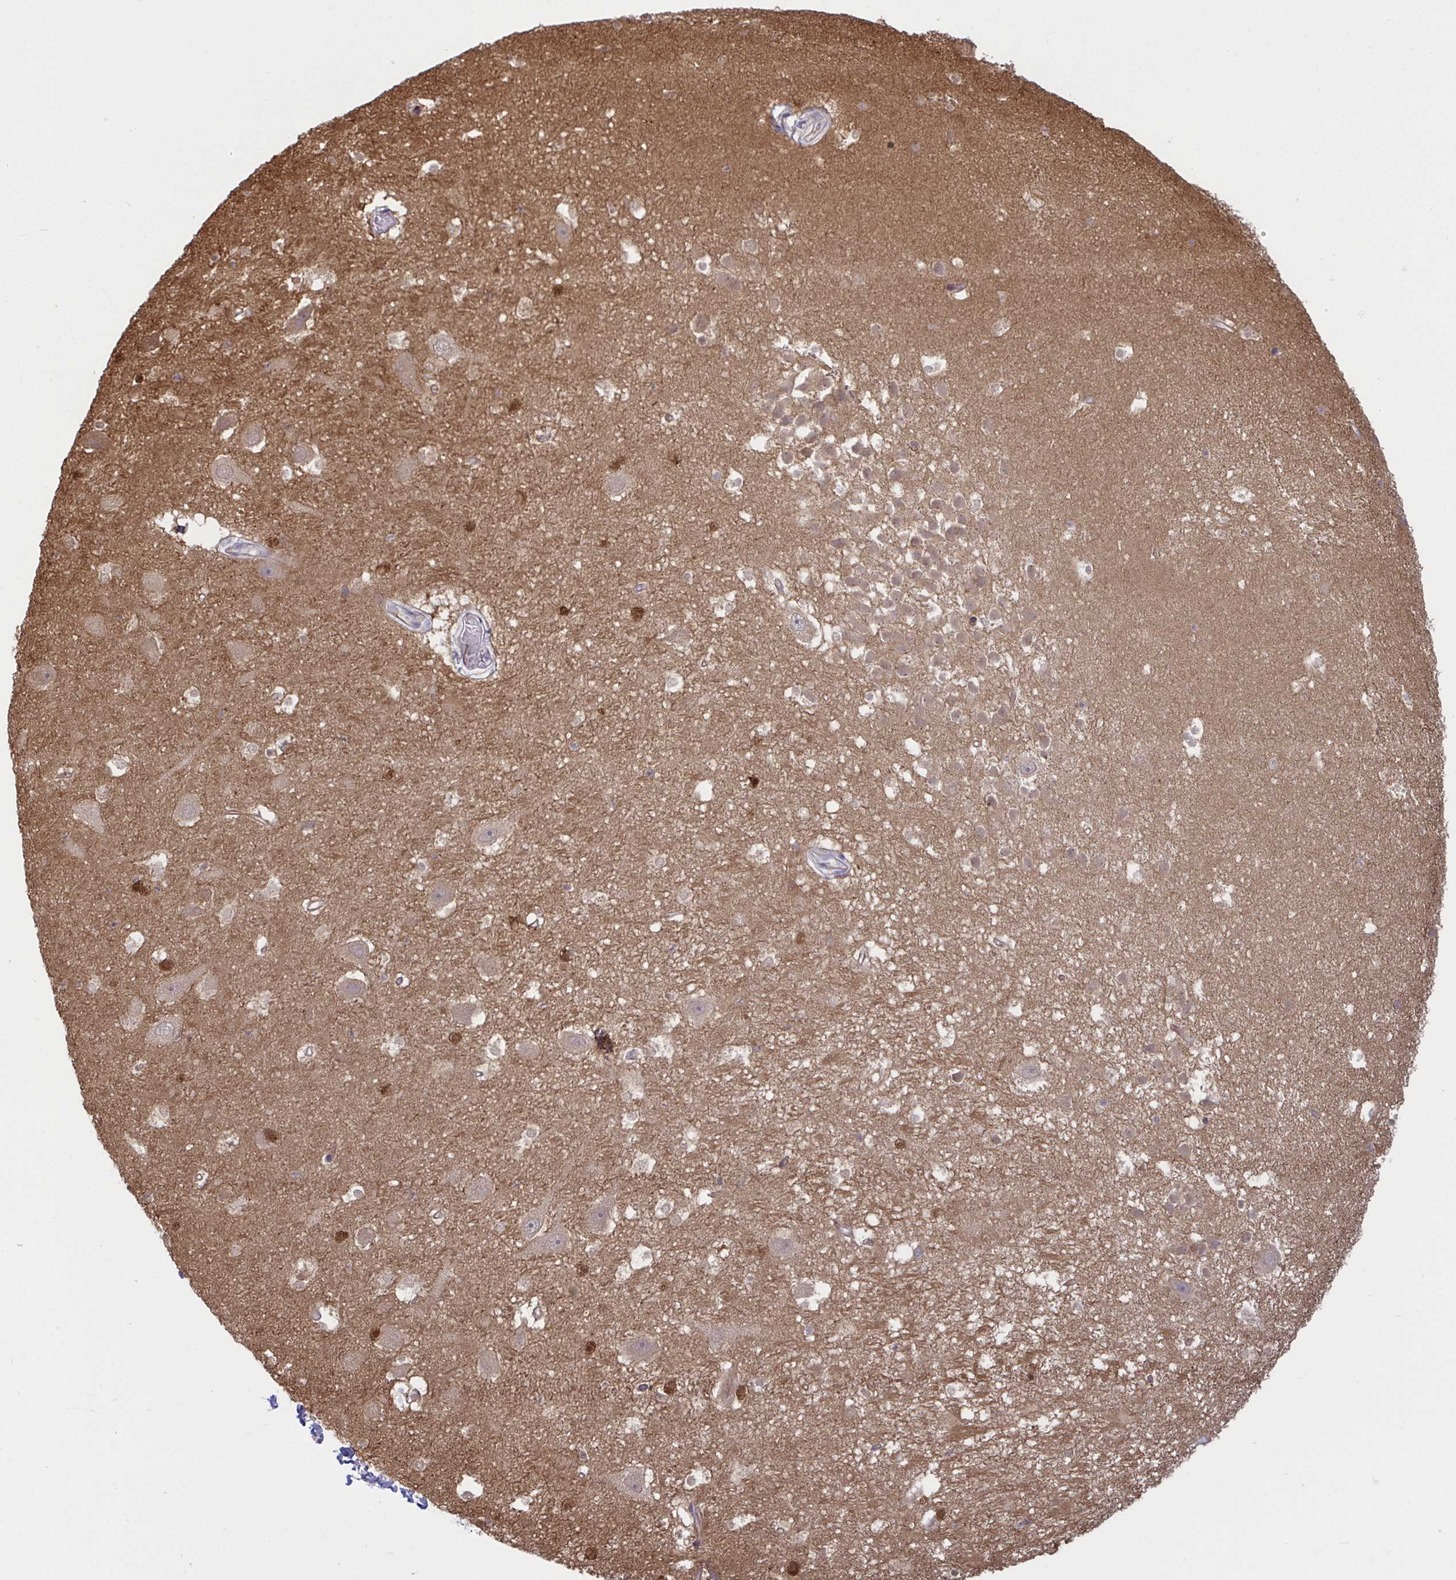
{"staining": {"intensity": "strong", "quantity": "25%-75%", "location": "cytoplasmic/membranous,nuclear"}, "tissue": "hippocampus", "cell_type": "Glial cells", "image_type": "normal", "snomed": [{"axis": "morphology", "description": "Normal tissue, NOS"}, {"axis": "topography", "description": "Hippocampus"}], "caption": "The histopathology image shows staining of unremarkable hippocampus, revealing strong cytoplasmic/membranous,nuclear protein positivity (brown color) within glial cells.", "gene": "PRRT4", "patient": {"sex": "male", "age": 26}}